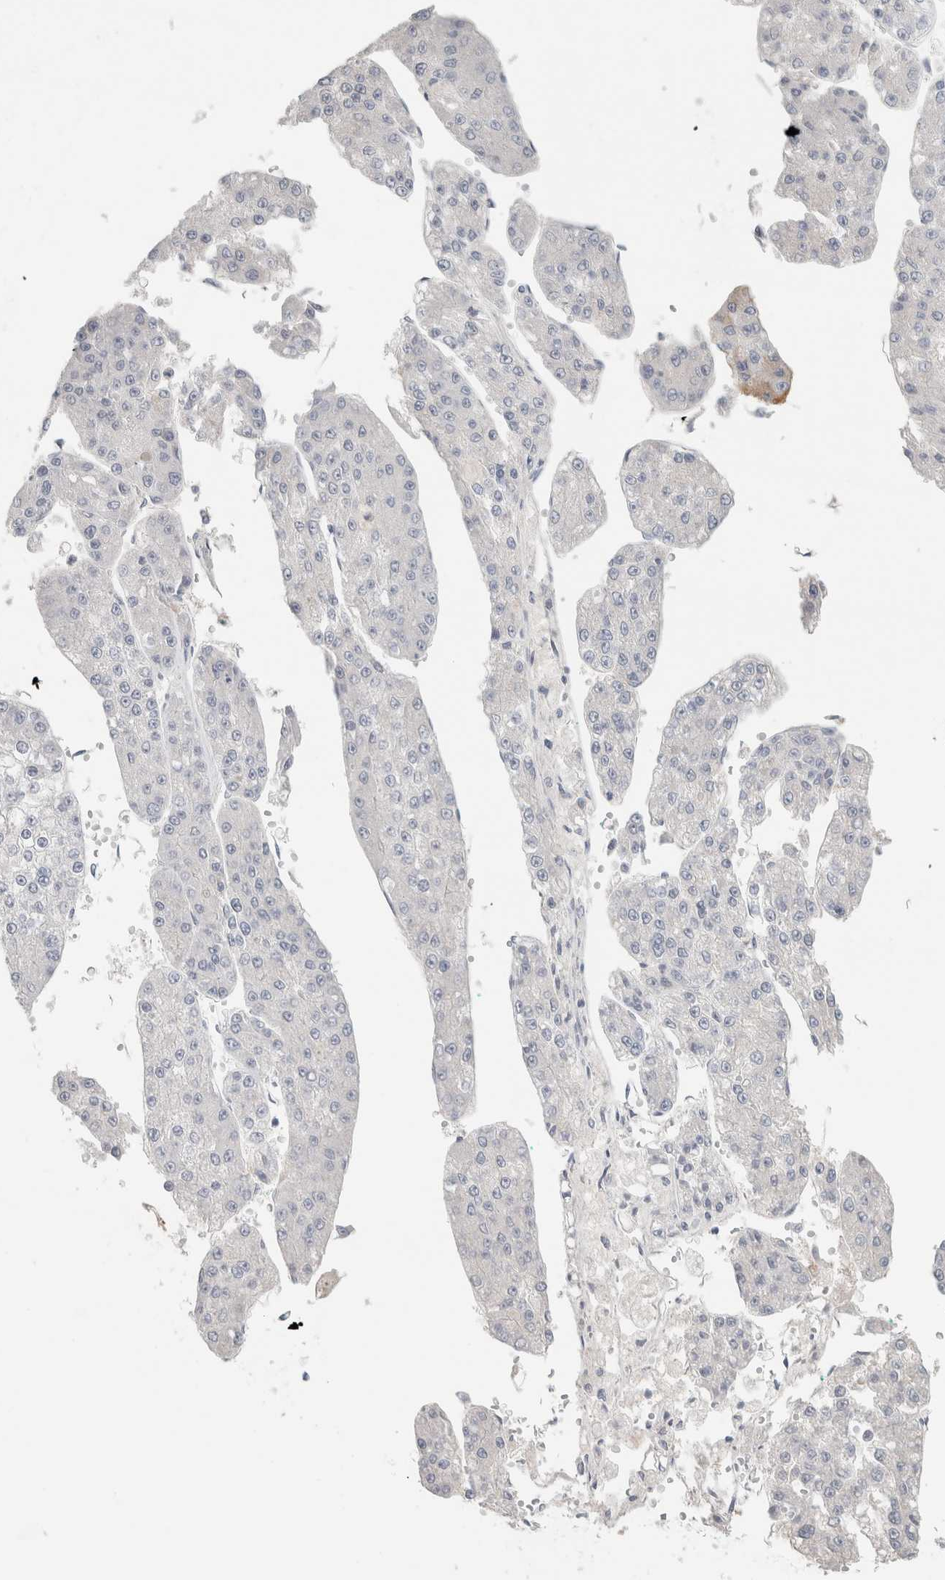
{"staining": {"intensity": "negative", "quantity": "none", "location": "none"}, "tissue": "liver cancer", "cell_type": "Tumor cells", "image_type": "cancer", "snomed": [{"axis": "morphology", "description": "Carcinoma, Hepatocellular, NOS"}, {"axis": "topography", "description": "Liver"}], "caption": "The photomicrograph shows no significant staining in tumor cells of liver cancer.", "gene": "IL6", "patient": {"sex": "female", "age": 73}}